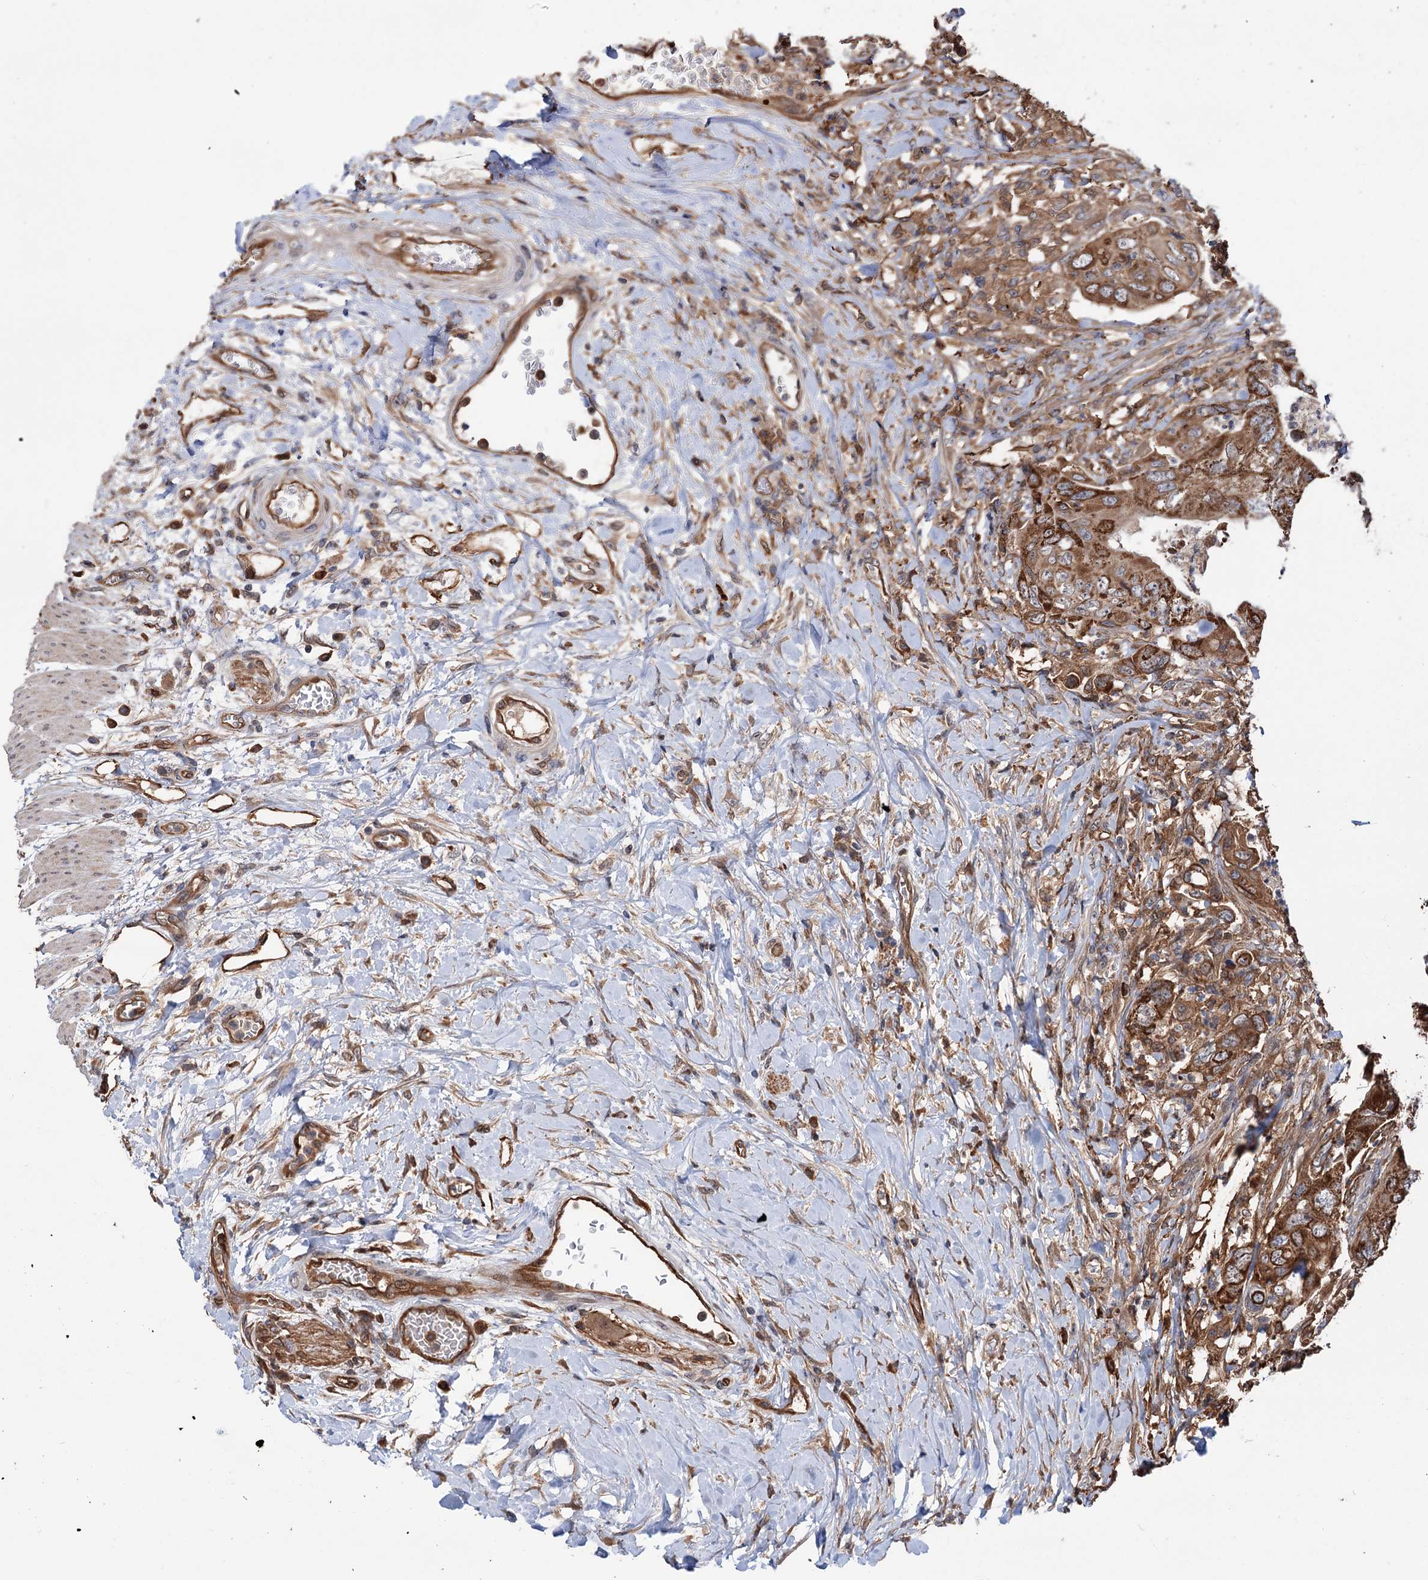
{"staining": {"intensity": "strong", "quantity": ">75%", "location": "cytoplasmic/membranous"}, "tissue": "colorectal cancer", "cell_type": "Tumor cells", "image_type": "cancer", "snomed": [{"axis": "morphology", "description": "Adenocarcinoma, NOS"}, {"axis": "topography", "description": "Rectum"}], "caption": "Tumor cells demonstrate high levels of strong cytoplasmic/membranous staining in approximately >75% of cells in human colorectal adenocarcinoma. (brown staining indicates protein expression, while blue staining denotes nuclei).", "gene": "NCAPD2", "patient": {"sex": "male", "age": 63}}